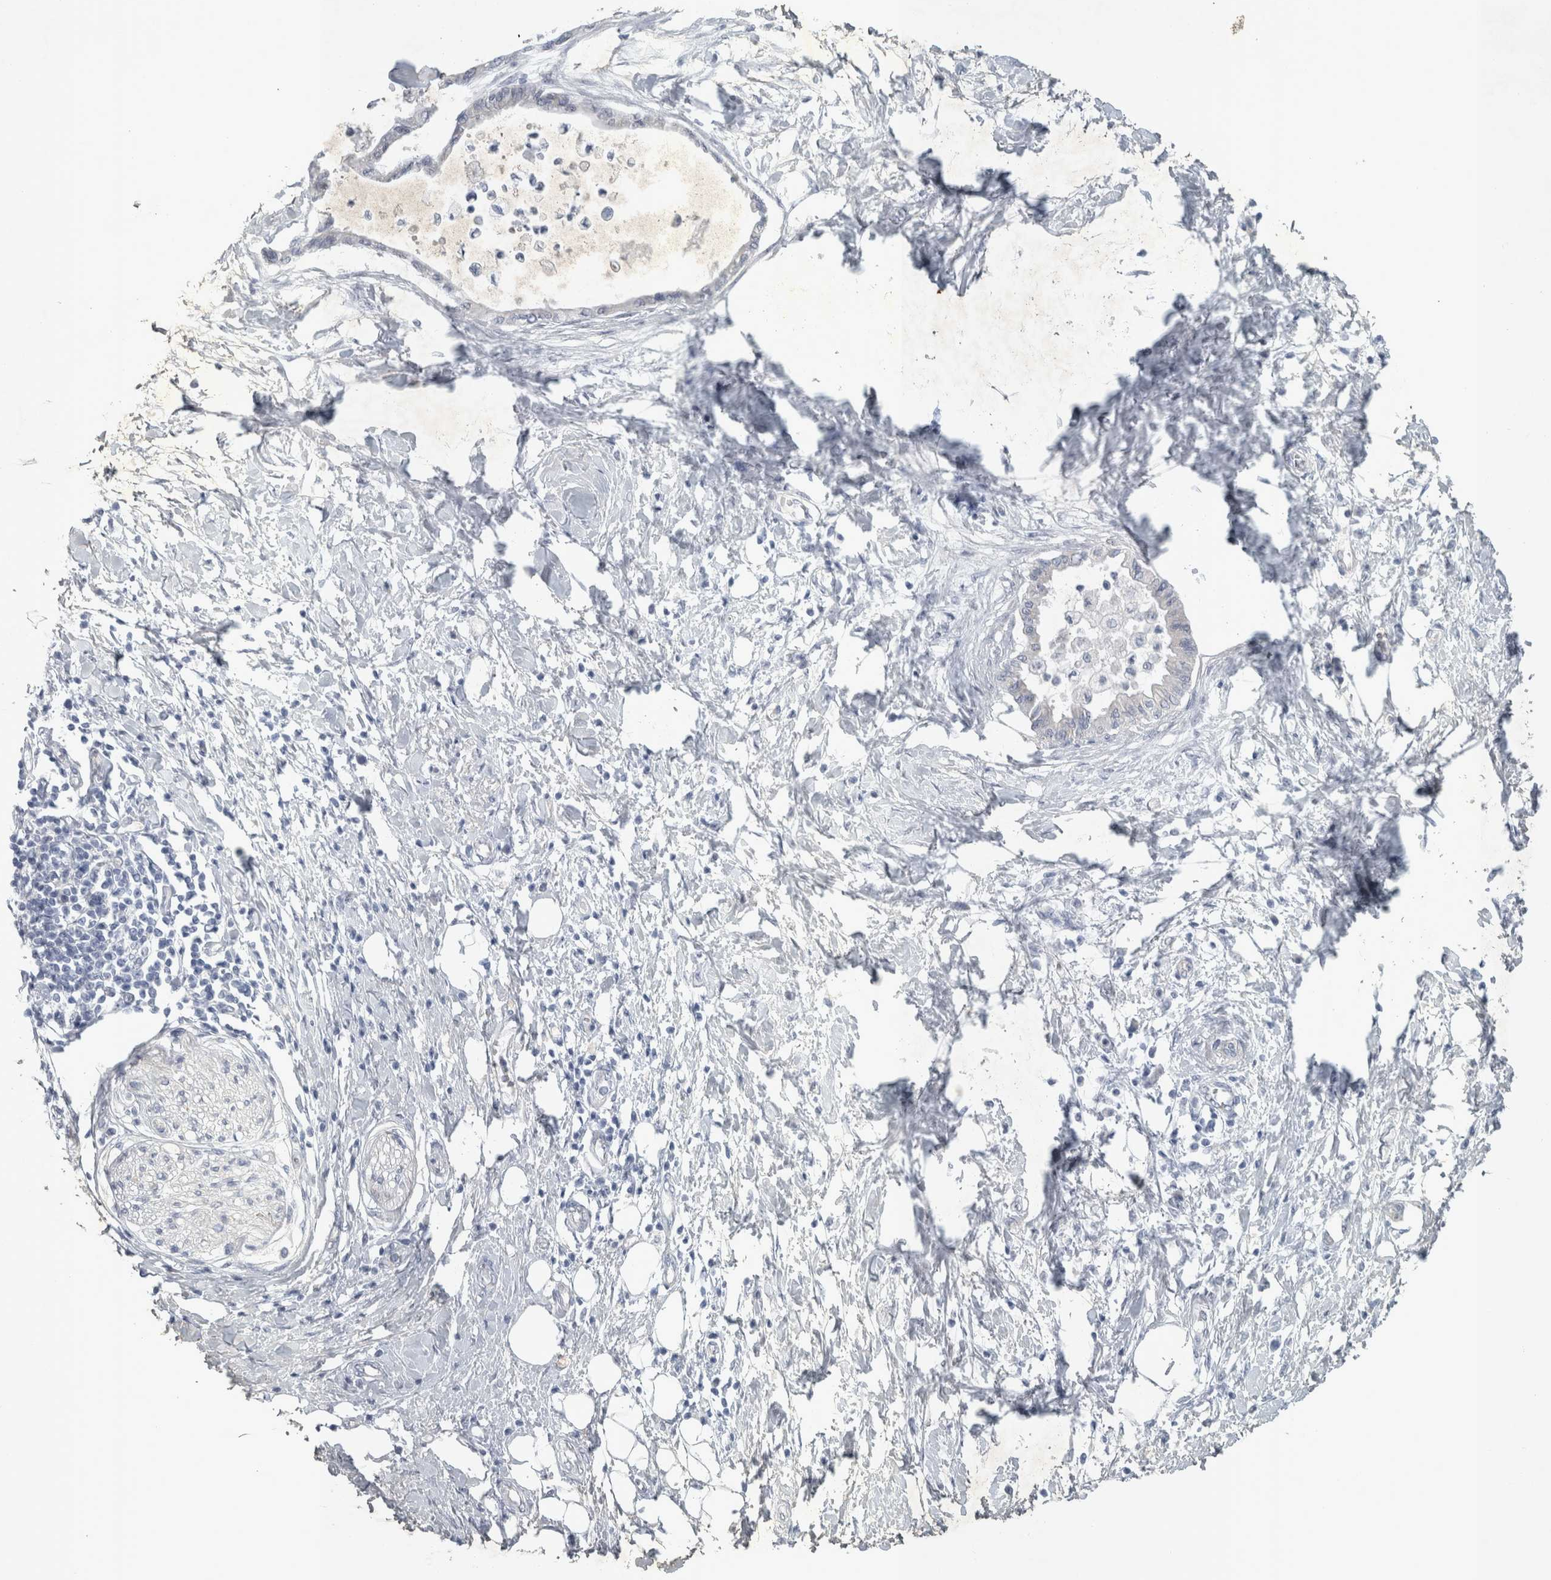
{"staining": {"intensity": "negative", "quantity": "none", "location": "none"}, "tissue": "pancreatic cancer", "cell_type": "Tumor cells", "image_type": "cancer", "snomed": [{"axis": "morphology", "description": "Normal tissue, NOS"}, {"axis": "morphology", "description": "Adenocarcinoma, NOS"}, {"axis": "topography", "description": "Pancreas"}, {"axis": "topography", "description": "Duodenum"}], "caption": "A micrograph of human pancreatic cancer is negative for staining in tumor cells. The staining is performed using DAB brown chromogen with nuclei counter-stained in using hematoxylin.", "gene": "FXYD7", "patient": {"sex": "female", "age": 60}}